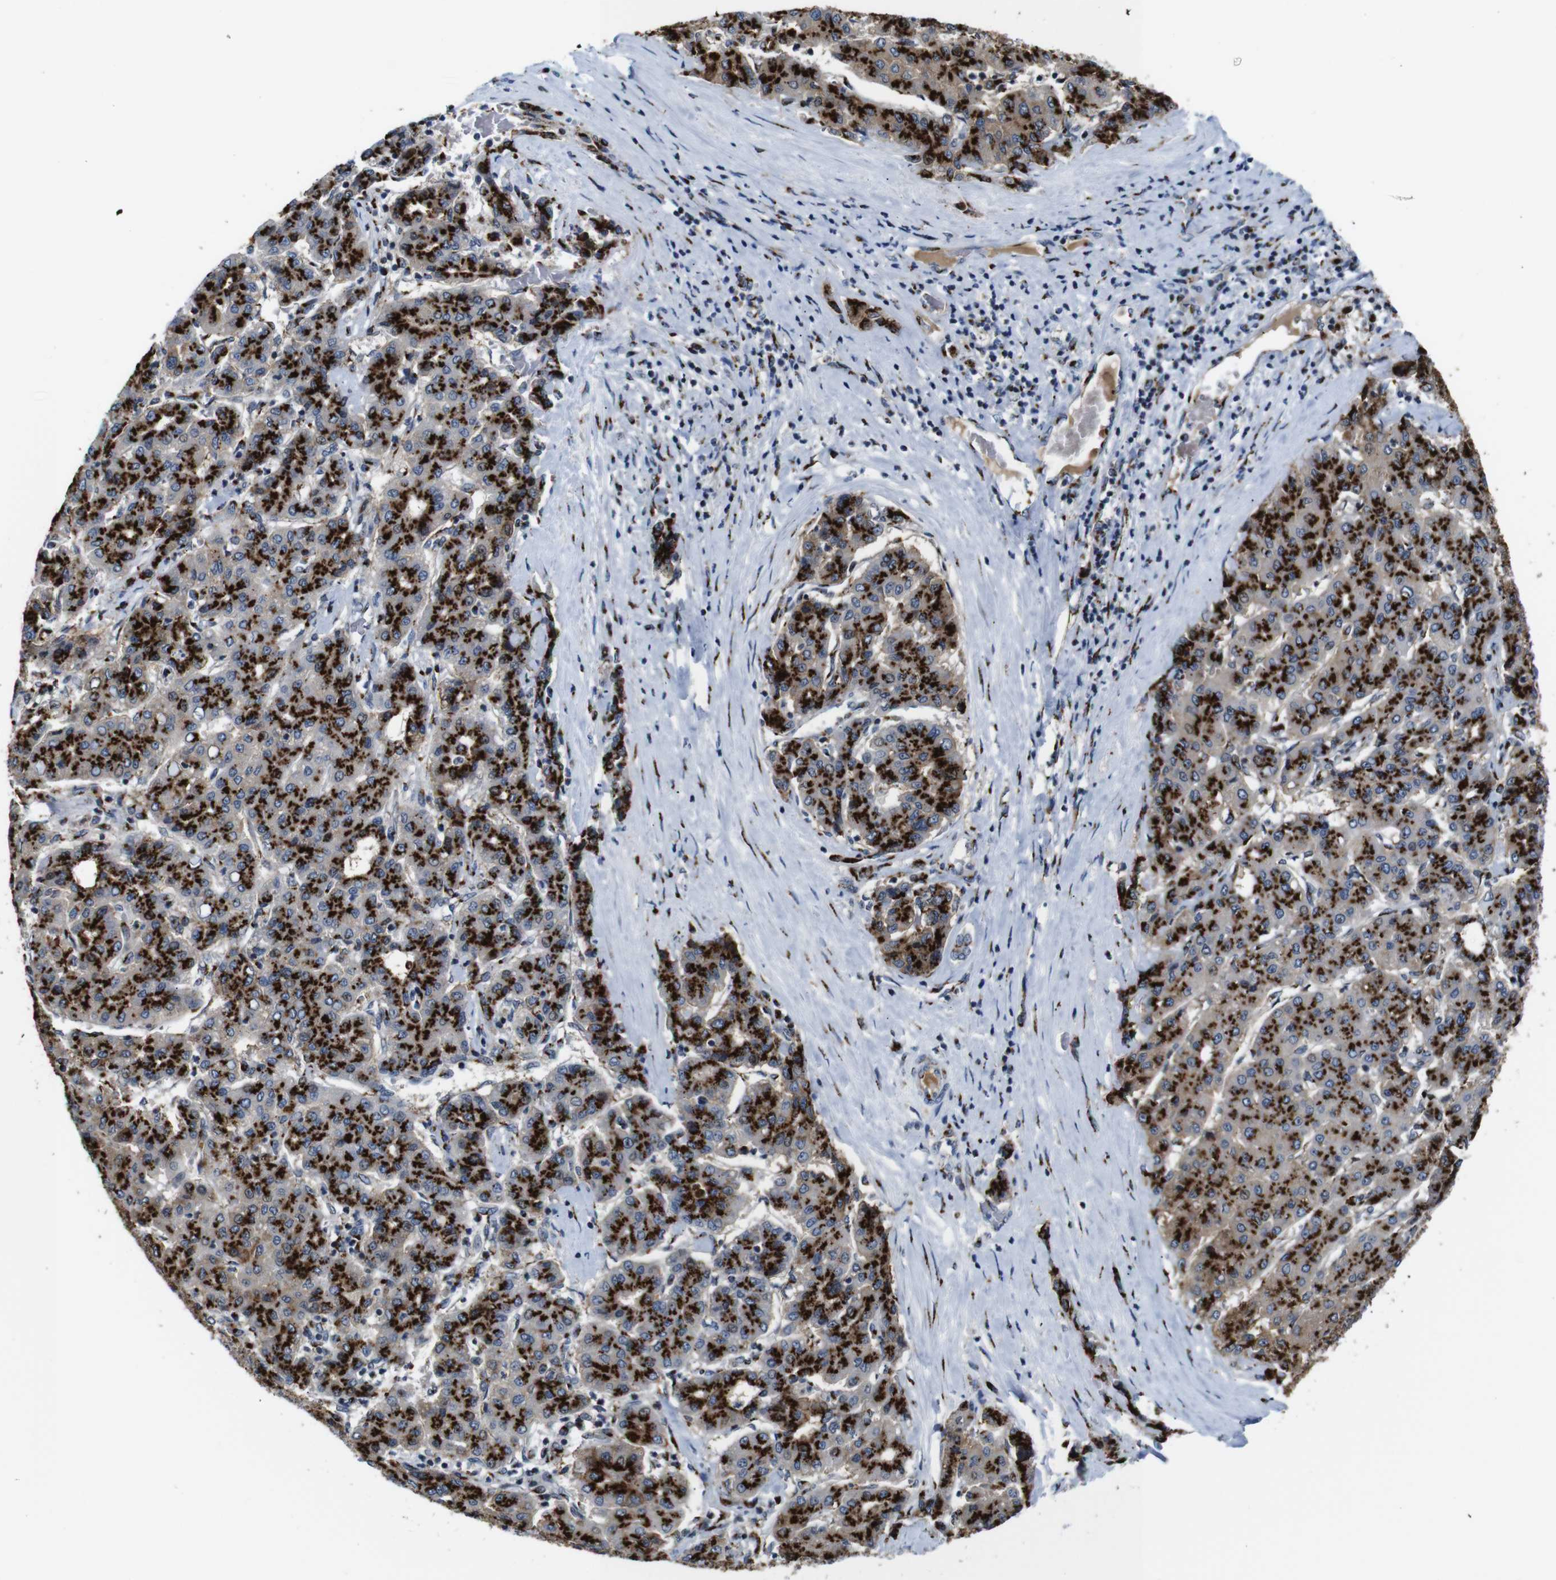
{"staining": {"intensity": "strong", "quantity": ">75%", "location": "cytoplasmic/membranous"}, "tissue": "liver cancer", "cell_type": "Tumor cells", "image_type": "cancer", "snomed": [{"axis": "morphology", "description": "Carcinoma, Hepatocellular, NOS"}, {"axis": "topography", "description": "Liver"}], "caption": "A brown stain highlights strong cytoplasmic/membranous positivity of a protein in liver hepatocellular carcinoma tumor cells. (DAB (3,3'-diaminobenzidine) = brown stain, brightfield microscopy at high magnification).", "gene": "TGOLN2", "patient": {"sex": "male", "age": 65}}